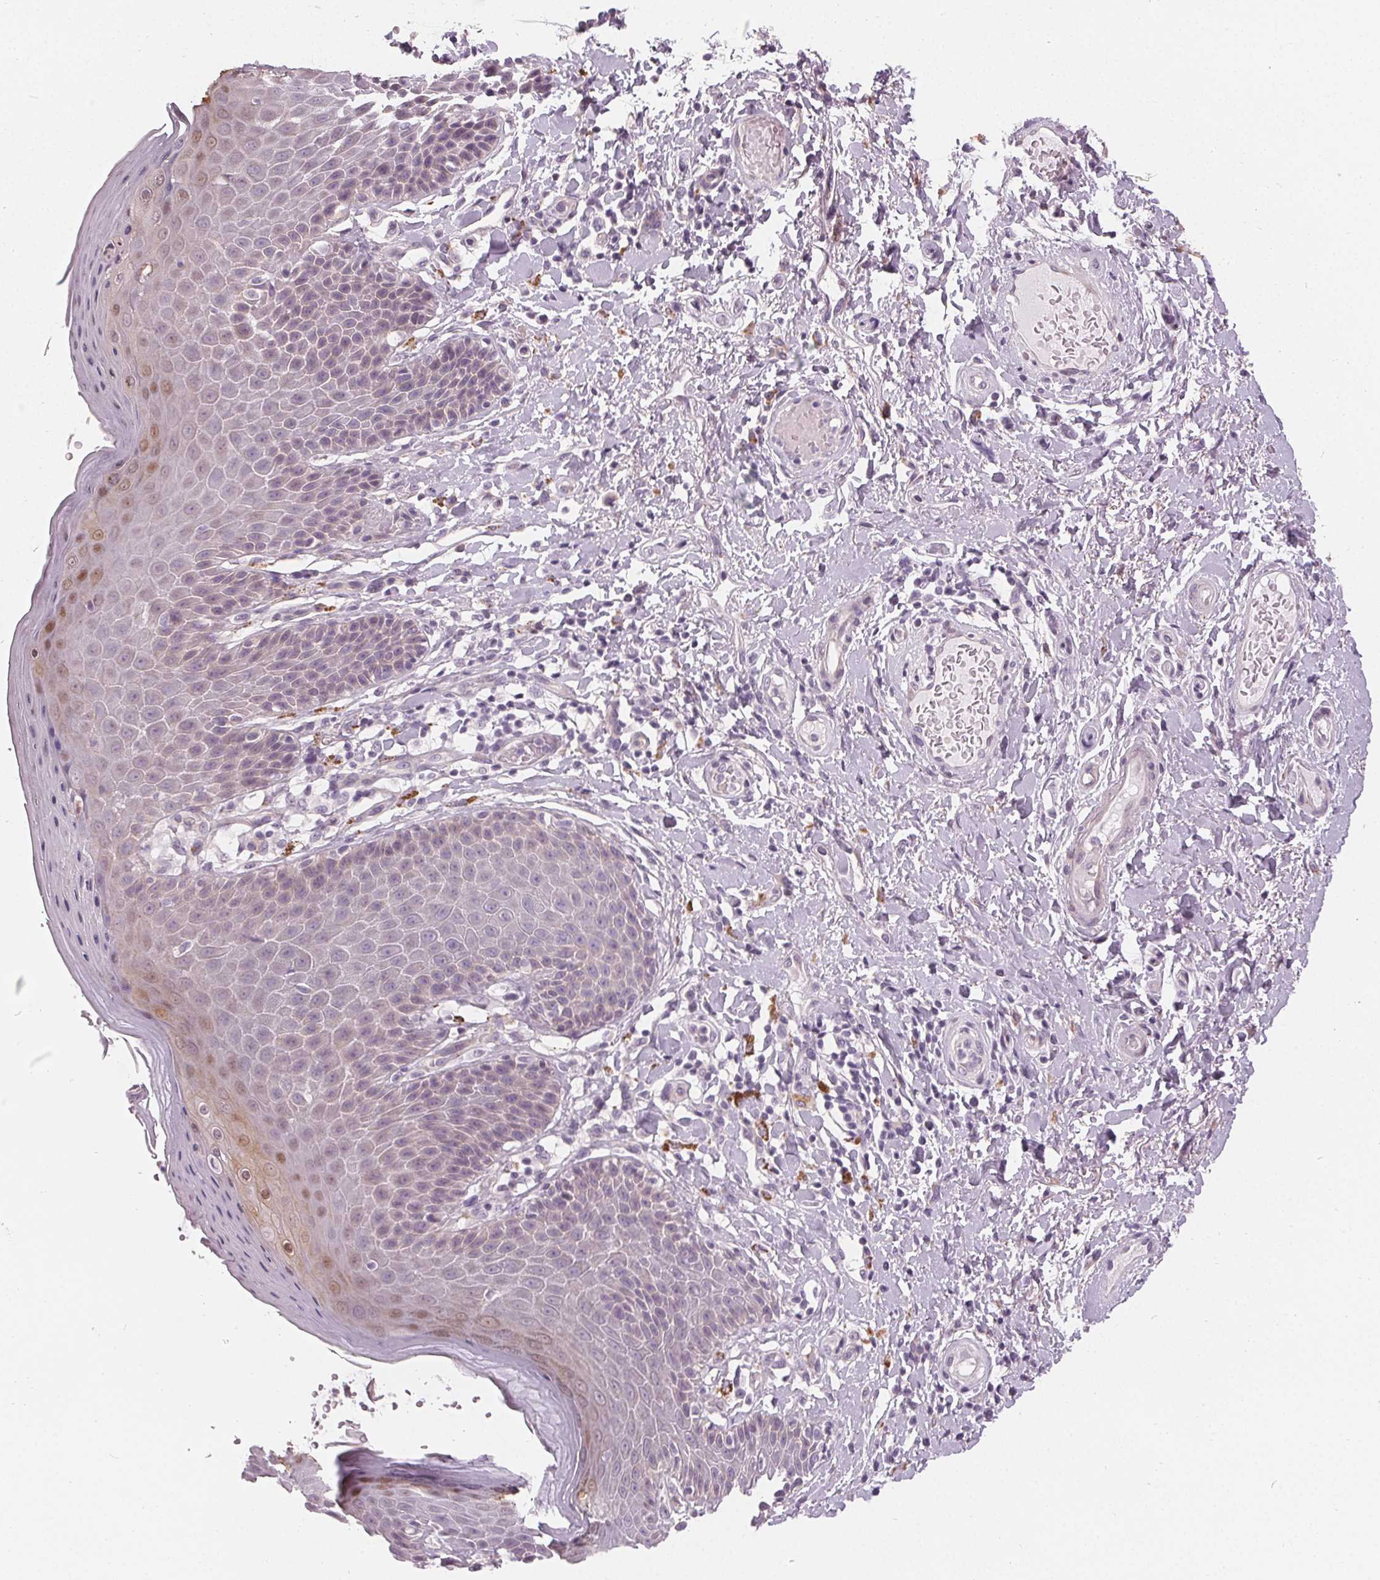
{"staining": {"intensity": "moderate", "quantity": "<25%", "location": "cytoplasmic/membranous,nuclear"}, "tissue": "skin", "cell_type": "Epidermal cells", "image_type": "normal", "snomed": [{"axis": "morphology", "description": "Normal tissue, NOS"}, {"axis": "topography", "description": "Anal"}, {"axis": "topography", "description": "Peripheral nerve tissue"}], "caption": "Brown immunohistochemical staining in unremarkable human skin exhibits moderate cytoplasmic/membranous,nuclear positivity in about <25% of epidermal cells.", "gene": "HOPX", "patient": {"sex": "male", "age": 51}}